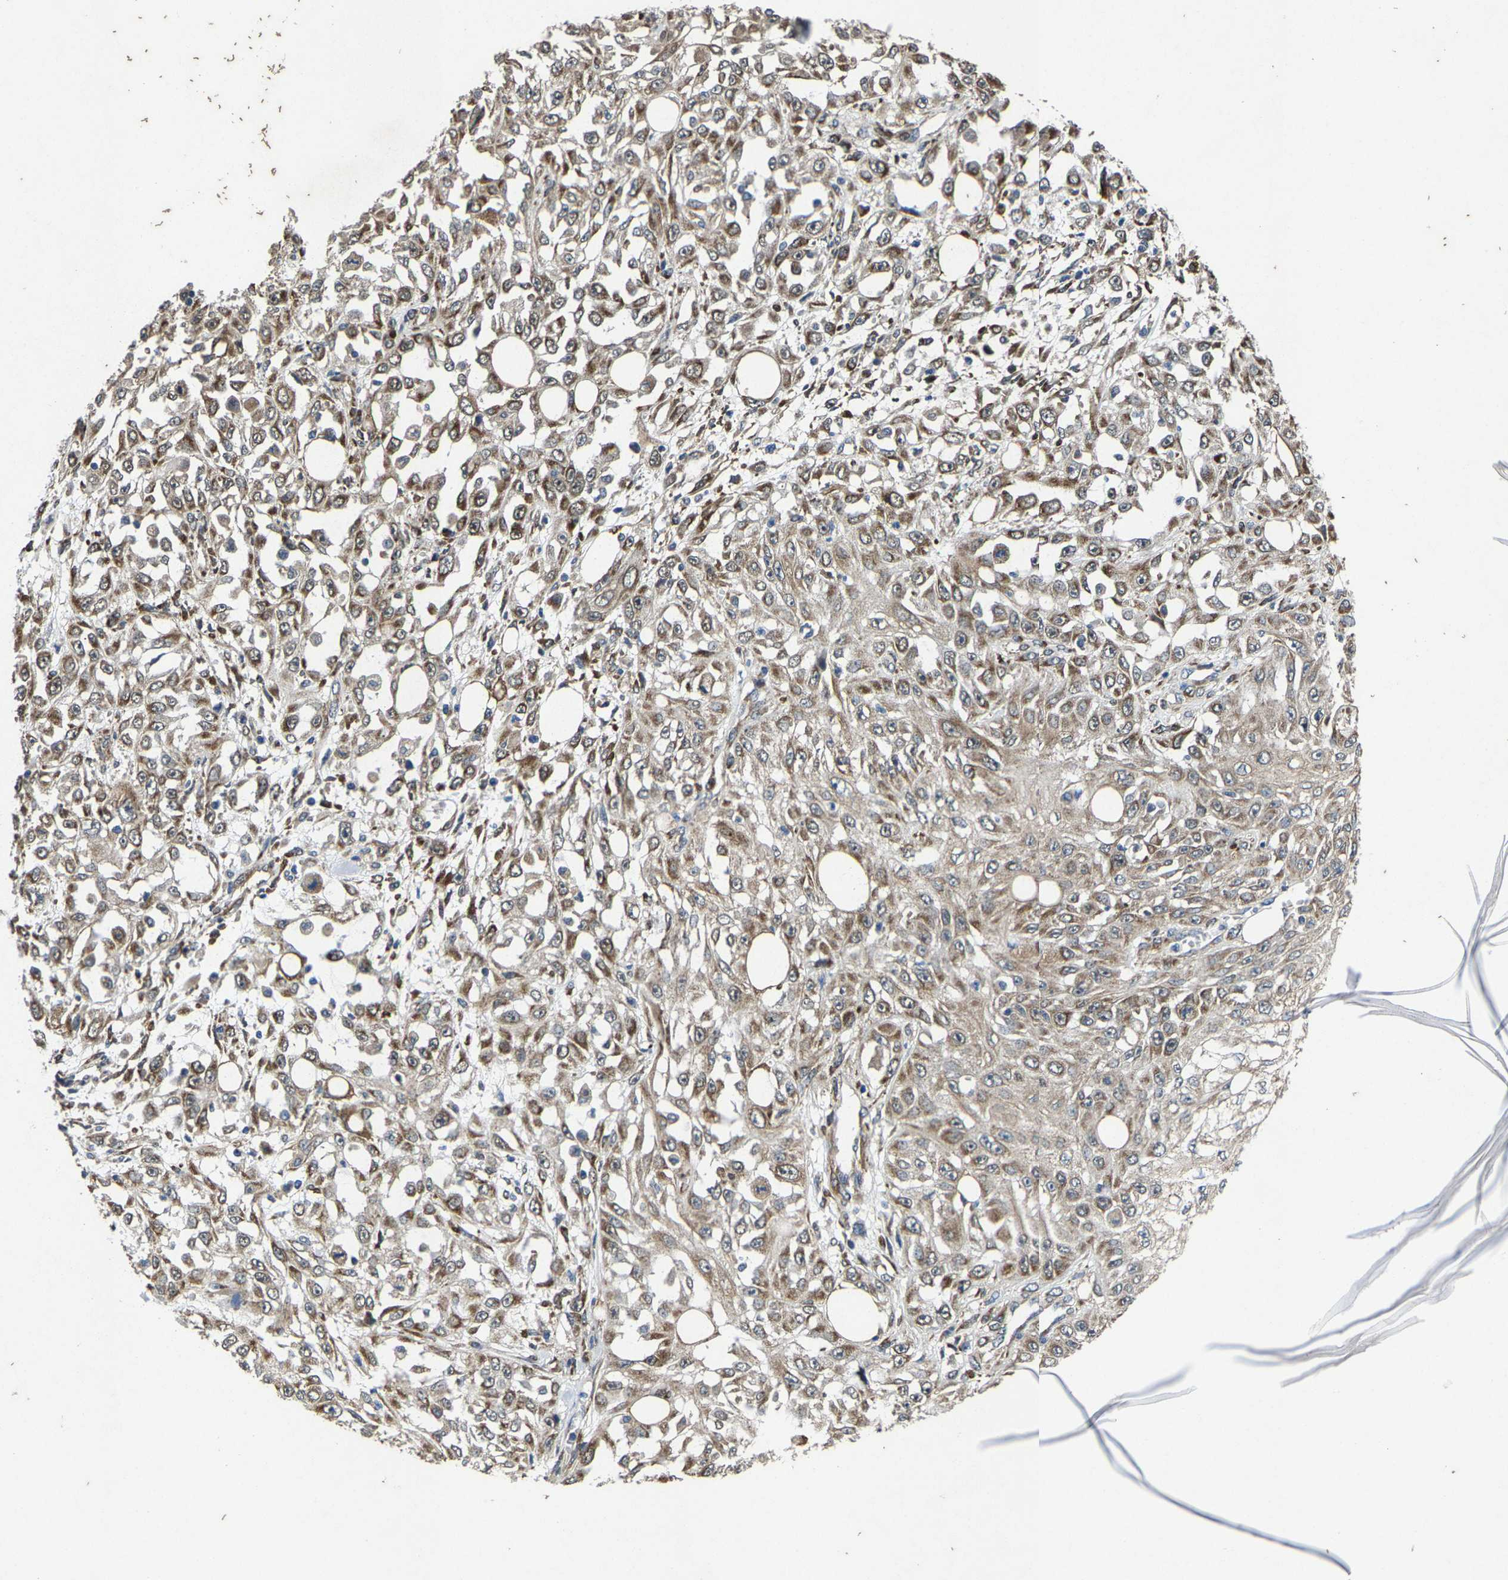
{"staining": {"intensity": "moderate", "quantity": ">75%", "location": "cytoplasmic/membranous"}, "tissue": "skin cancer", "cell_type": "Tumor cells", "image_type": "cancer", "snomed": [{"axis": "morphology", "description": "Squamous cell carcinoma, NOS"}, {"axis": "morphology", "description": "Squamous cell carcinoma, metastatic, NOS"}, {"axis": "topography", "description": "Skin"}, {"axis": "topography", "description": "Lymph node"}], "caption": "The image shows a brown stain indicating the presence of a protein in the cytoplasmic/membranous of tumor cells in skin cancer (metastatic squamous cell carcinoma).", "gene": "PDP1", "patient": {"sex": "male", "age": 75}}